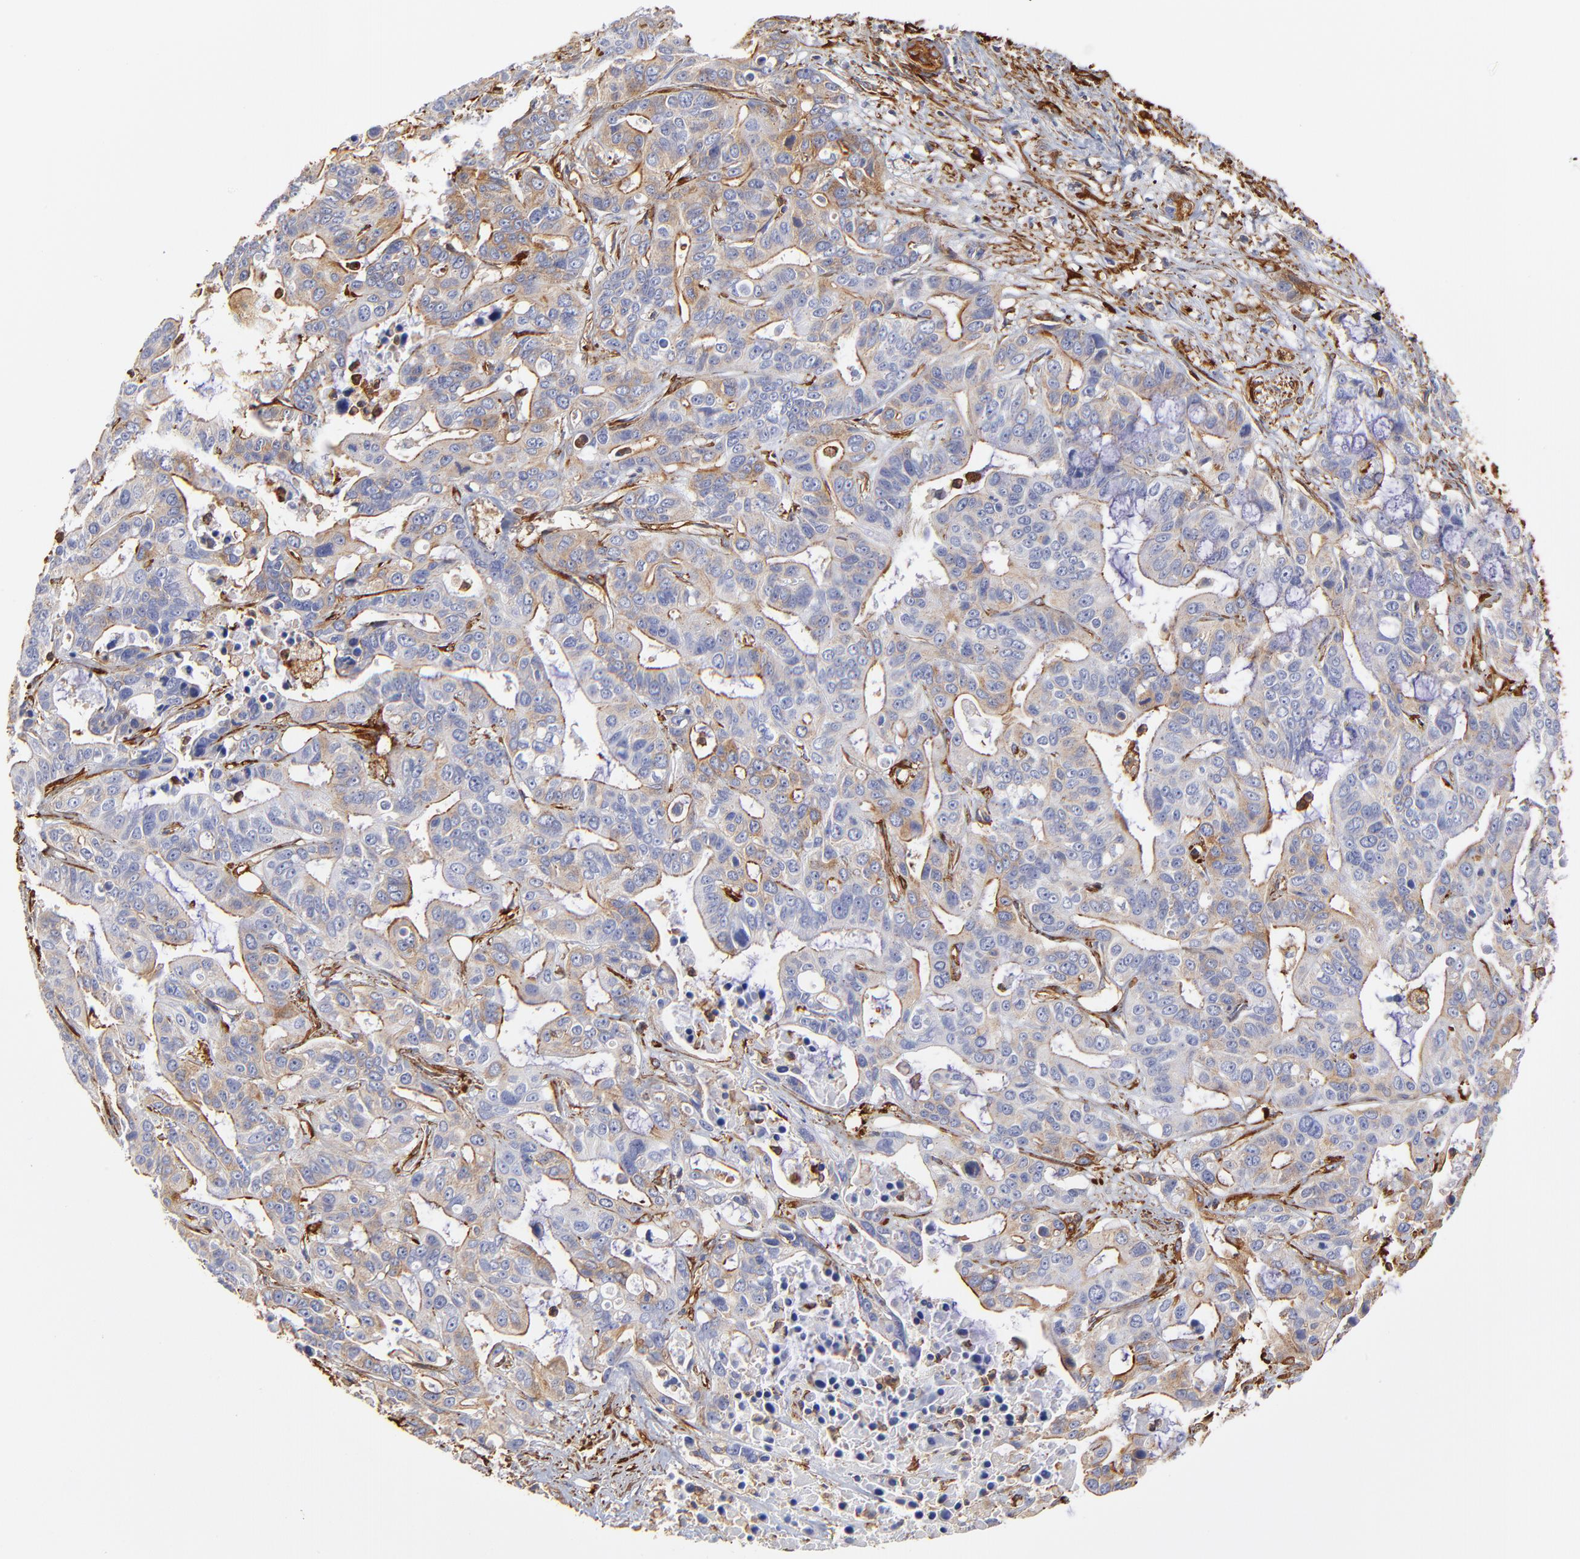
{"staining": {"intensity": "moderate", "quantity": ">75%", "location": "cytoplasmic/membranous"}, "tissue": "liver cancer", "cell_type": "Tumor cells", "image_type": "cancer", "snomed": [{"axis": "morphology", "description": "Cholangiocarcinoma"}, {"axis": "topography", "description": "Liver"}], "caption": "Immunohistochemistry (IHC) of human cholangiocarcinoma (liver) demonstrates medium levels of moderate cytoplasmic/membranous positivity in approximately >75% of tumor cells.", "gene": "FLNA", "patient": {"sex": "female", "age": 65}}